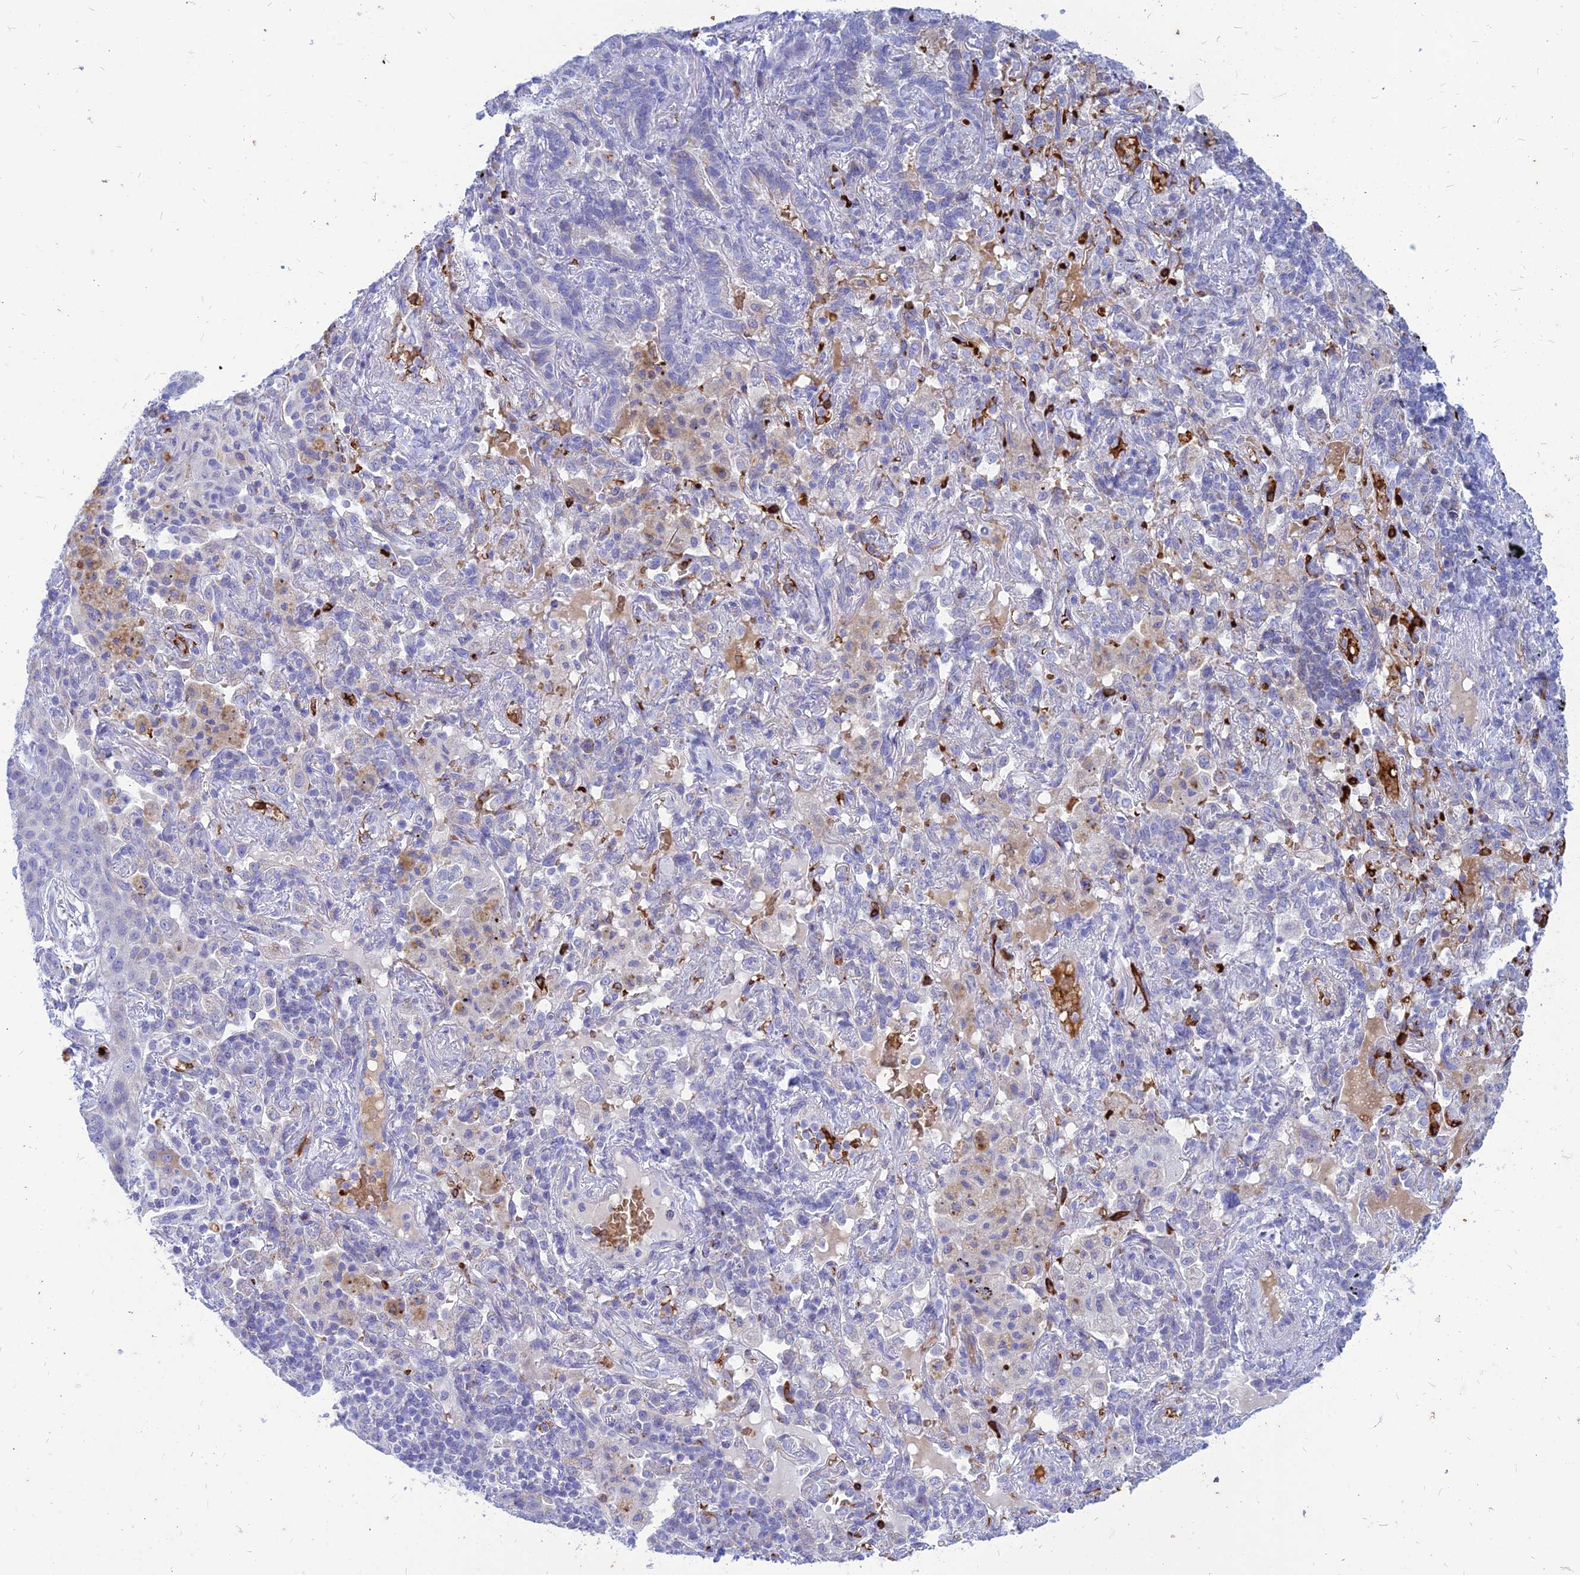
{"staining": {"intensity": "negative", "quantity": "none", "location": "none"}, "tissue": "lung cancer", "cell_type": "Tumor cells", "image_type": "cancer", "snomed": [{"axis": "morphology", "description": "Squamous cell carcinoma, NOS"}, {"axis": "topography", "description": "Lung"}], "caption": "The immunohistochemistry (IHC) micrograph has no significant expression in tumor cells of lung squamous cell carcinoma tissue. The staining is performed using DAB brown chromogen with nuclei counter-stained in using hematoxylin.", "gene": "HHAT", "patient": {"sex": "female", "age": 70}}